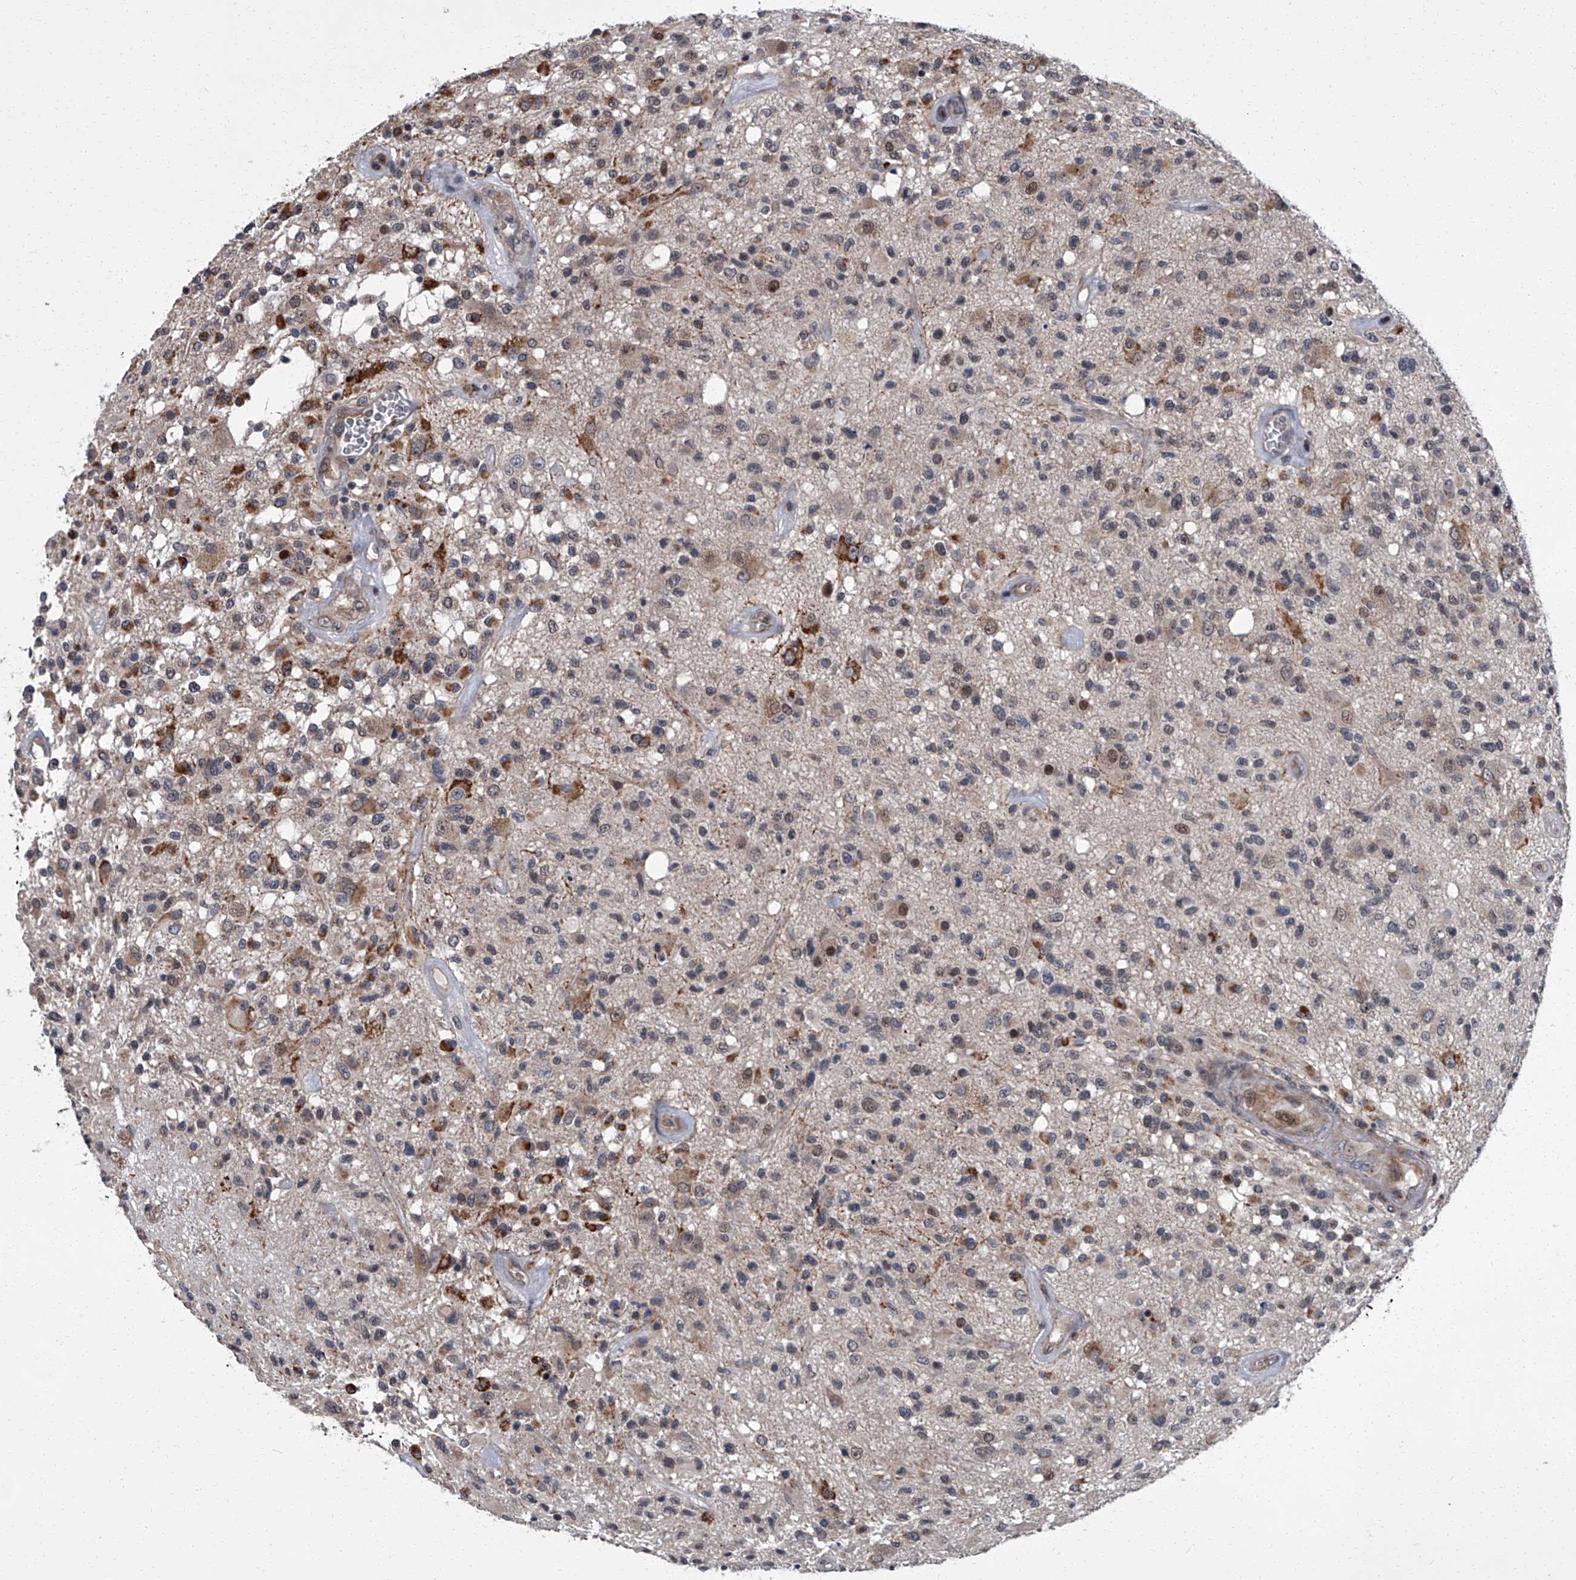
{"staining": {"intensity": "moderate", "quantity": "<25%", "location": "cytoplasmic/membranous"}, "tissue": "glioma", "cell_type": "Tumor cells", "image_type": "cancer", "snomed": [{"axis": "morphology", "description": "Glioma, malignant, High grade"}, {"axis": "morphology", "description": "Glioblastoma, NOS"}, {"axis": "topography", "description": "Brain"}], "caption": "This histopathology image displays glioma stained with IHC to label a protein in brown. The cytoplasmic/membranous of tumor cells show moderate positivity for the protein. Nuclei are counter-stained blue.", "gene": "ZNF274", "patient": {"sex": "male", "age": 60}}